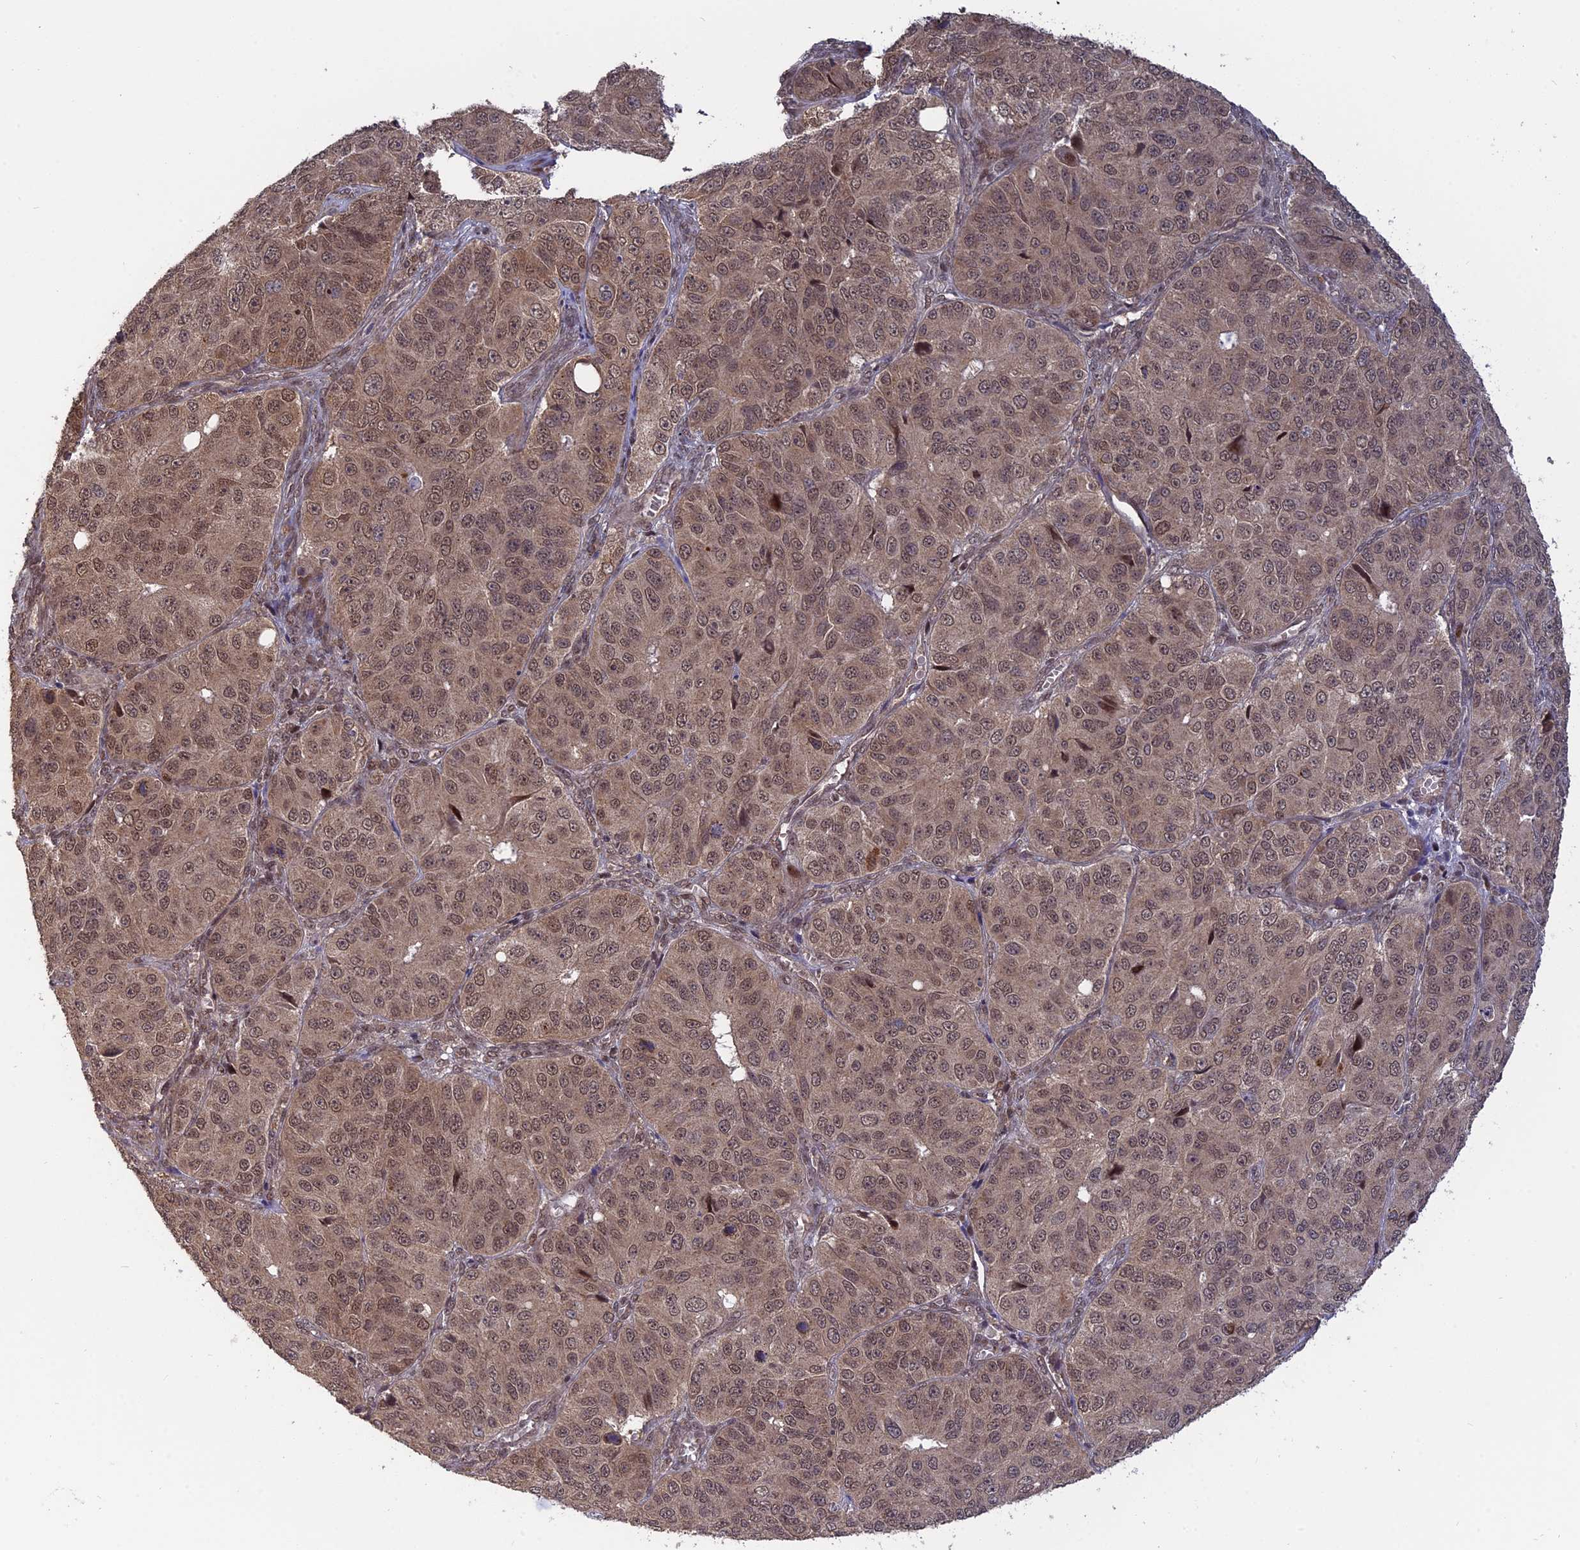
{"staining": {"intensity": "moderate", "quantity": ">75%", "location": "cytoplasmic/membranous,nuclear"}, "tissue": "ovarian cancer", "cell_type": "Tumor cells", "image_type": "cancer", "snomed": [{"axis": "morphology", "description": "Carcinoma, endometroid"}, {"axis": "topography", "description": "Ovary"}], "caption": "A brown stain shows moderate cytoplasmic/membranous and nuclear expression of a protein in ovarian endometroid carcinoma tumor cells.", "gene": "PKIG", "patient": {"sex": "female", "age": 51}}